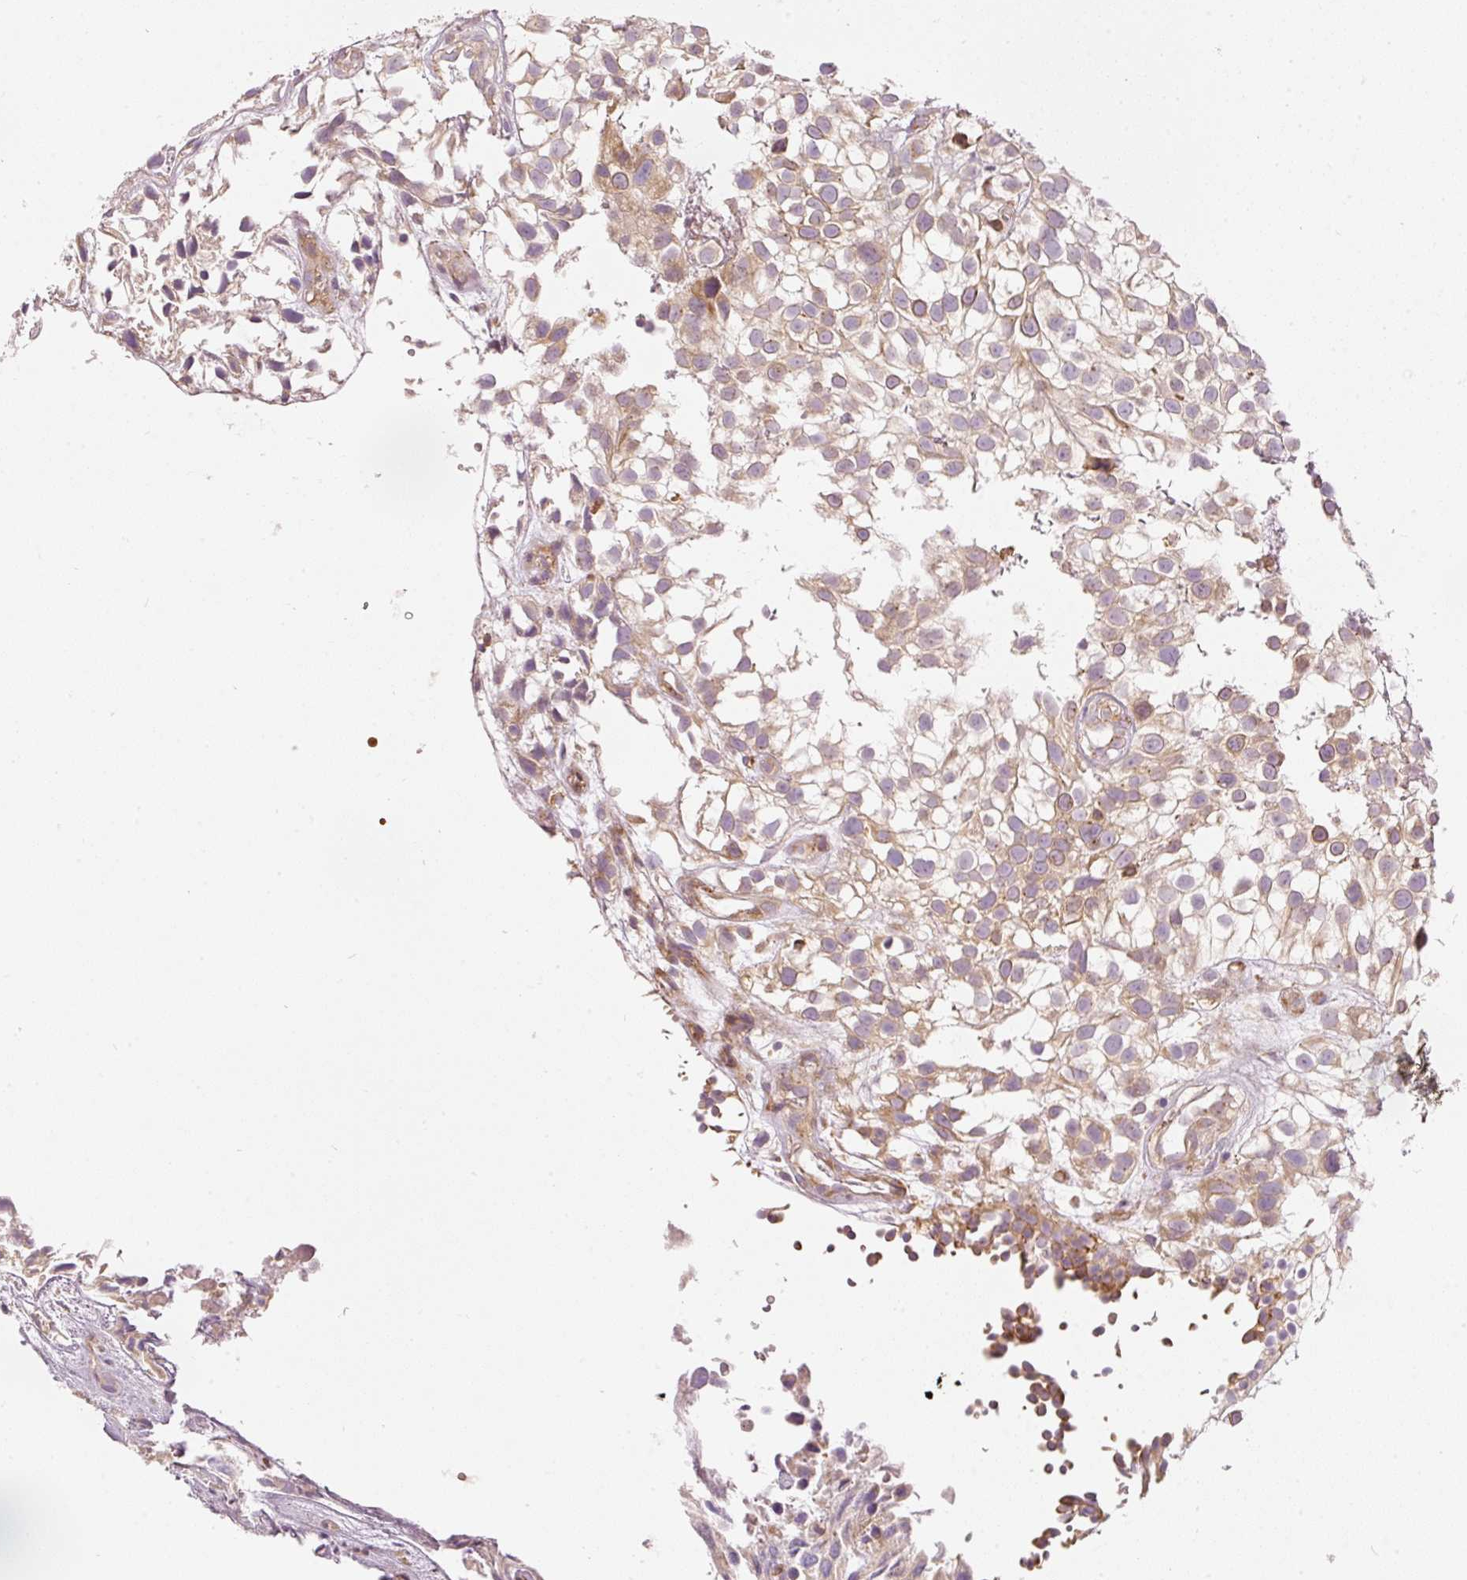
{"staining": {"intensity": "moderate", "quantity": ">75%", "location": "cytoplasmic/membranous"}, "tissue": "urothelial cancer", "cell_type": "Tumor cells", "image_type": "cancer", "snomed": [{"axis": "morphology", "description": "Urothelial carcinoma, High grade"}, {"axis": "topography", "description": "Urinary bladder"}], "caption": "The immunohistochemical stain highlights moderate cytoplasmic/membranous expression in tumor cells of high-grade urothelial carcinoma tissue.", "gene": "SNAPC5", "patient": {"sex": "male", "age": 56}}